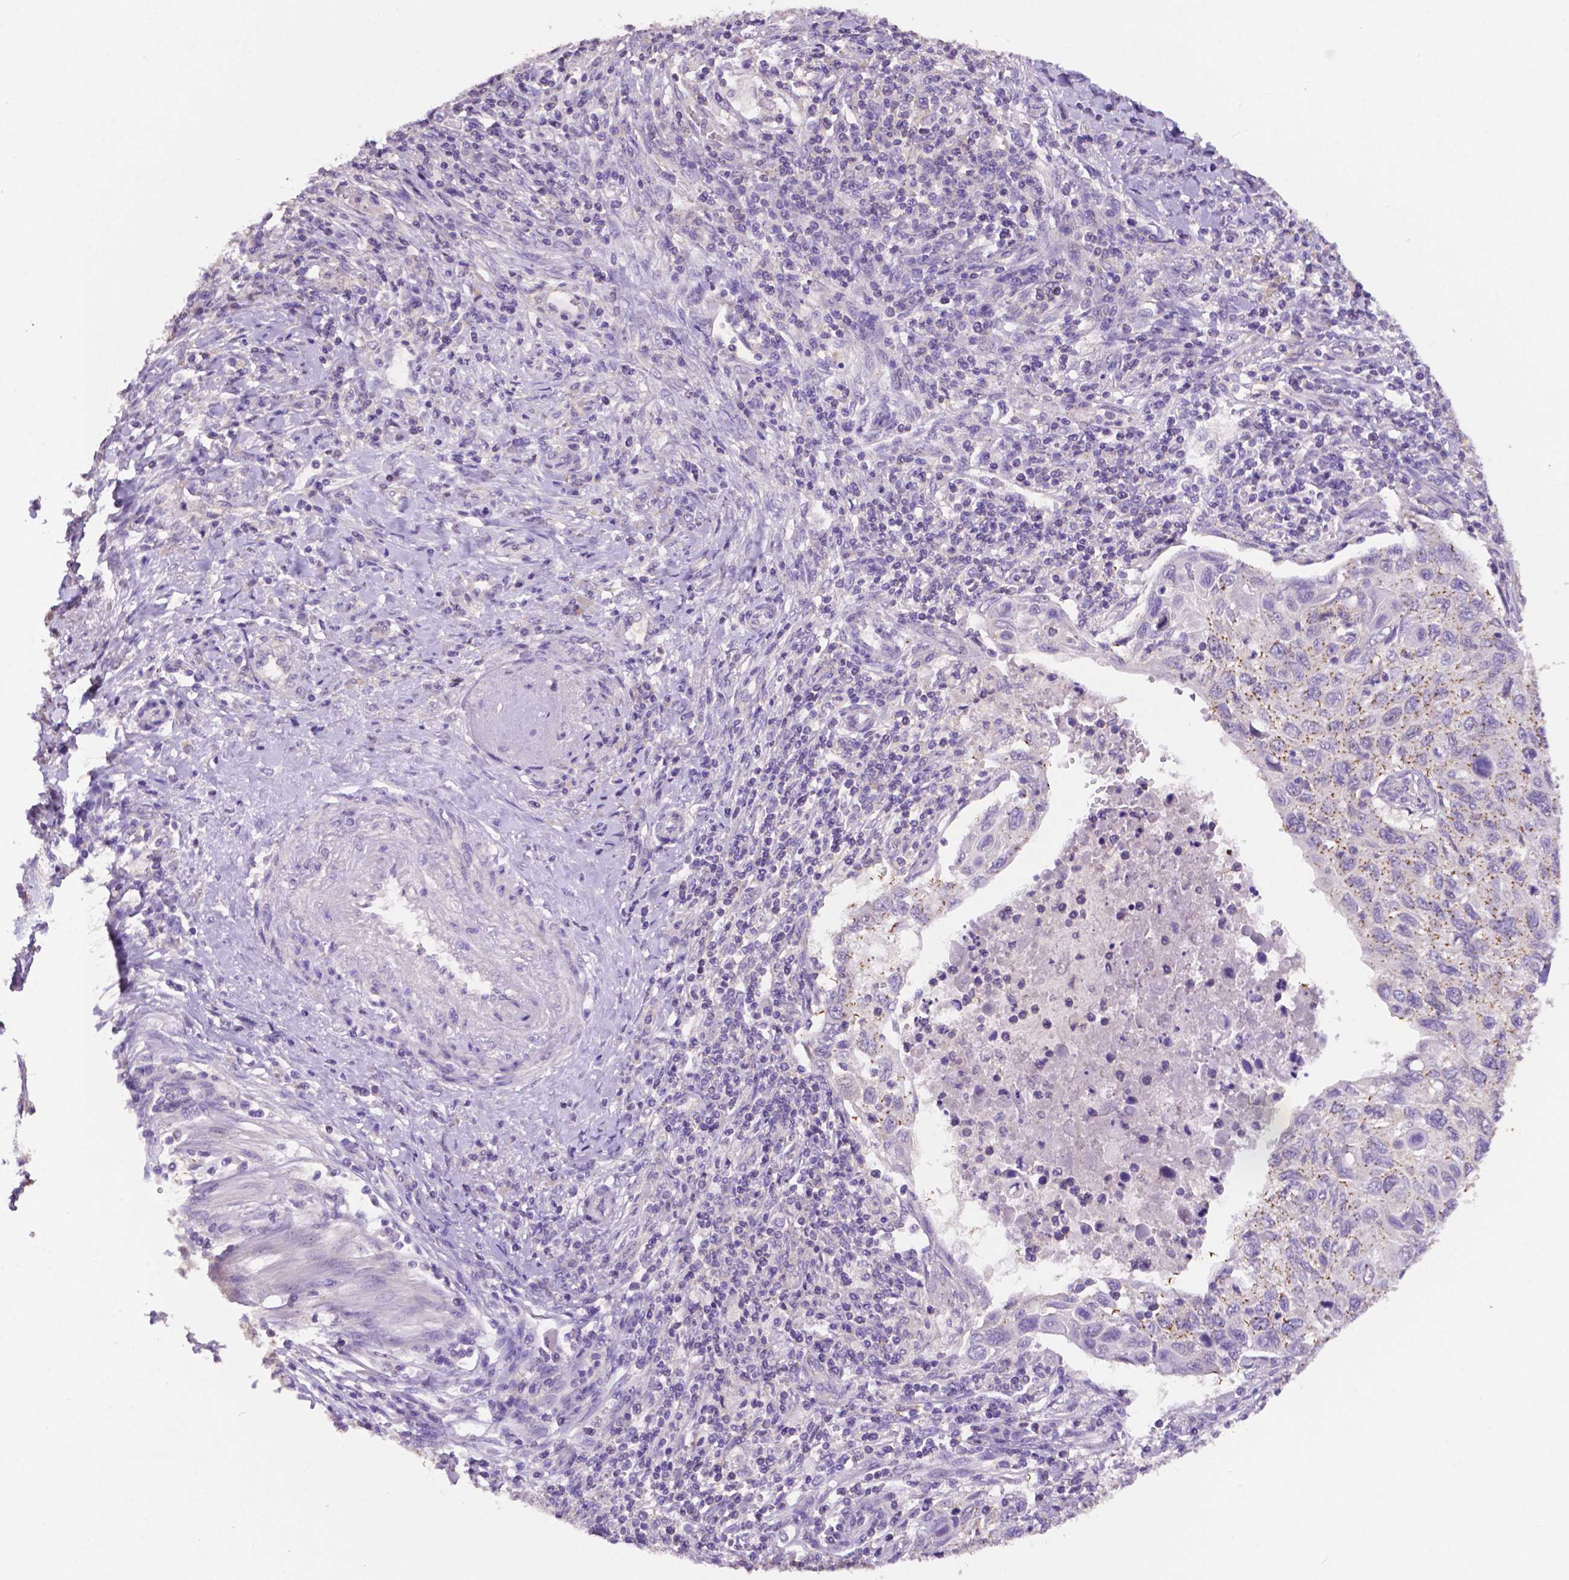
{"staining": {"intensity": "moderate", "quantity": "<25%", "location": "cytoplasmic/membranous"}, "tissue": "cervical cancer", "cell_type": "Tumor cells", "image_type": "cancer", "snomed": [{"axis": "morphology", "description": "Squamous cell carcinoma, NOS"}, {"axis": "topography", "description": "Cervix"}], "caption": "Immunohistochemistry of squamous cell carcinoma (cervical) reveals low levels of moderate cytoplasmic/membranous staining in about <25% of tumor cells.", "gene": "PRPS2", "patient": {"sex": "female", "age": 70}}